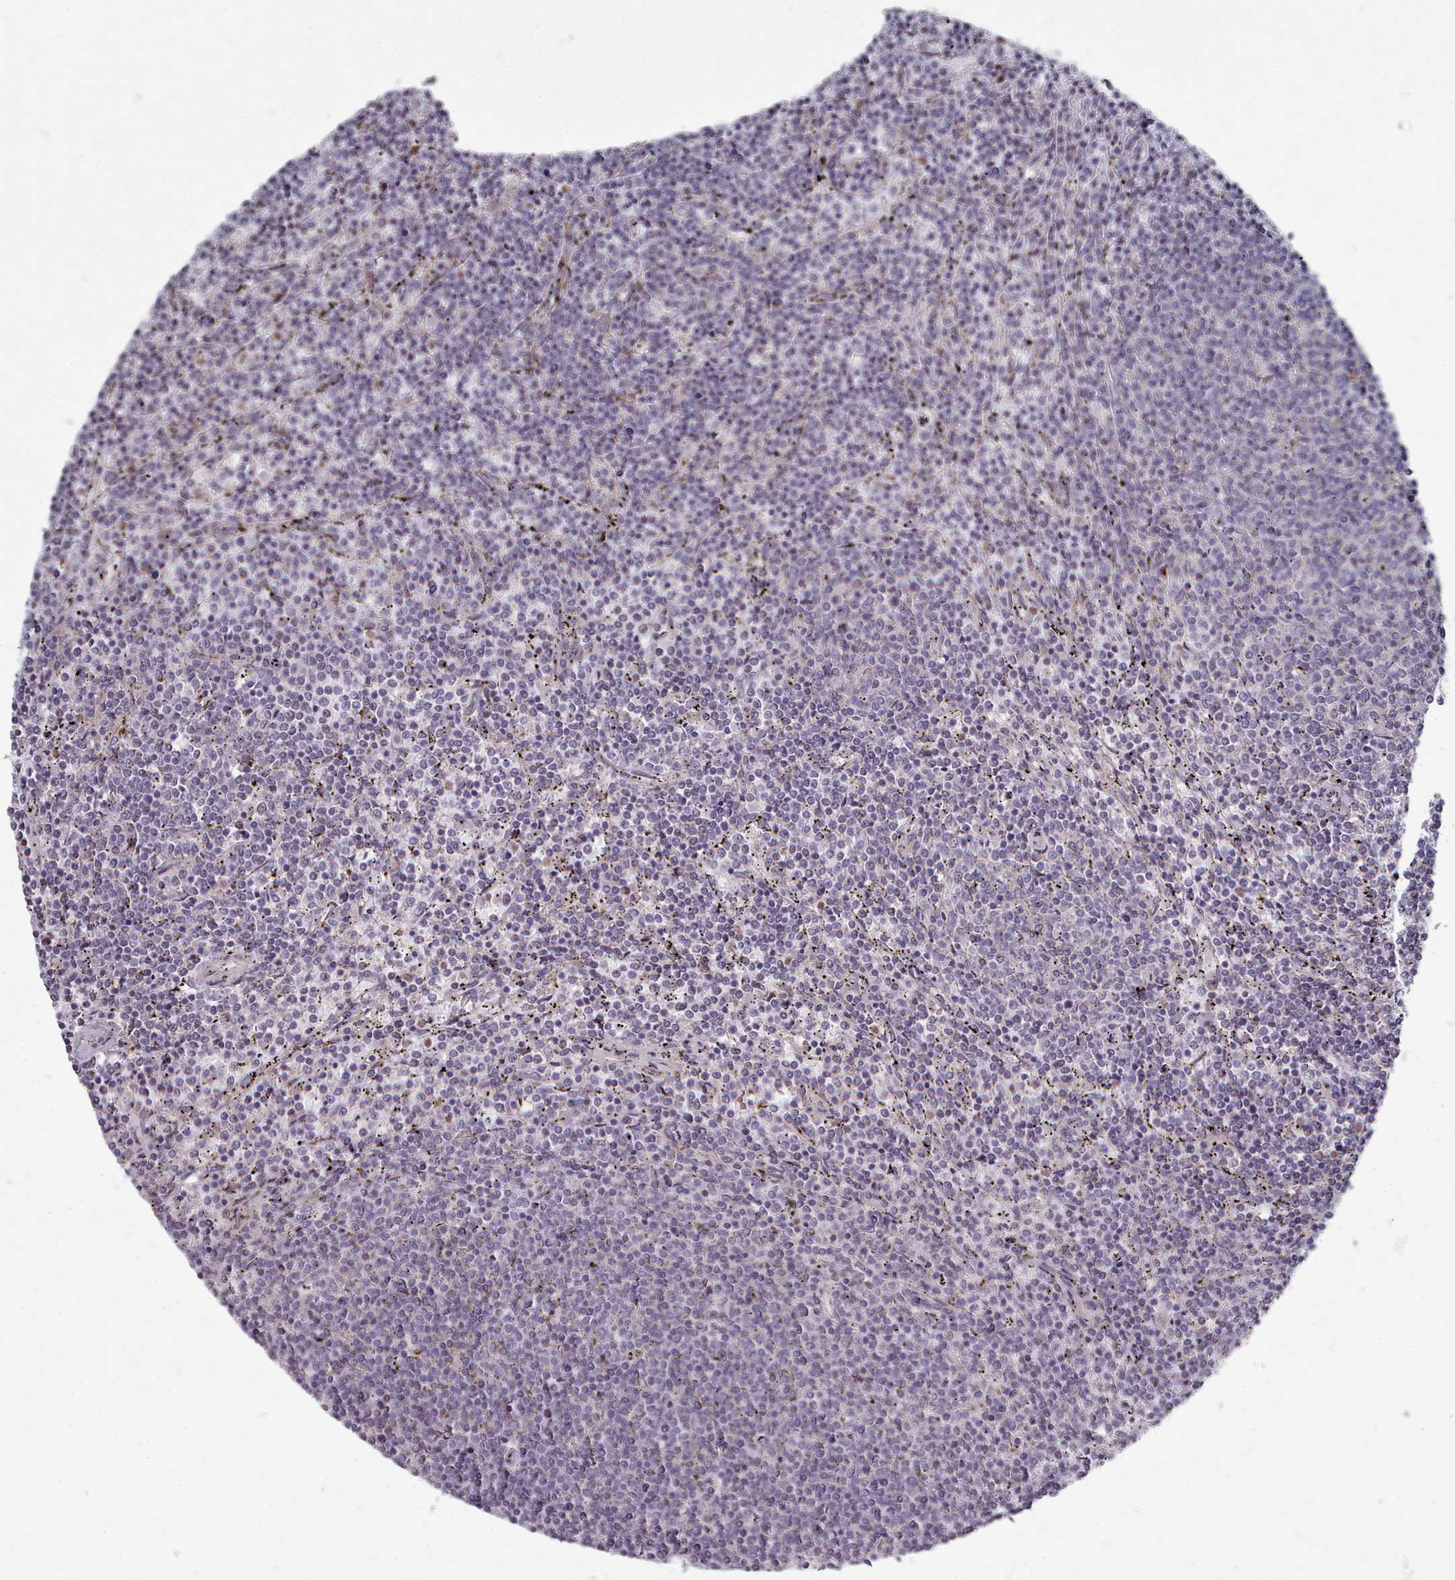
{"staining": {"intensity": "negative", "quantity": "none", "location": "none"}, "tissue": "lymphoma", "cell_type": "Tumor cells", "image_type": "cancer", "snomed": [{"axis": "morphology", "description": "Malignant lymphoma, non-Hodgkin's type, Low grade"}, {"axis": "topography", "description": "Spleen"}], "caption": "Lymphoma was stained to show a protein in brown. There is no significant staining in tumor cells.", "gene": "ACKR3", "patient": {"sex": "female", "age": 50}}